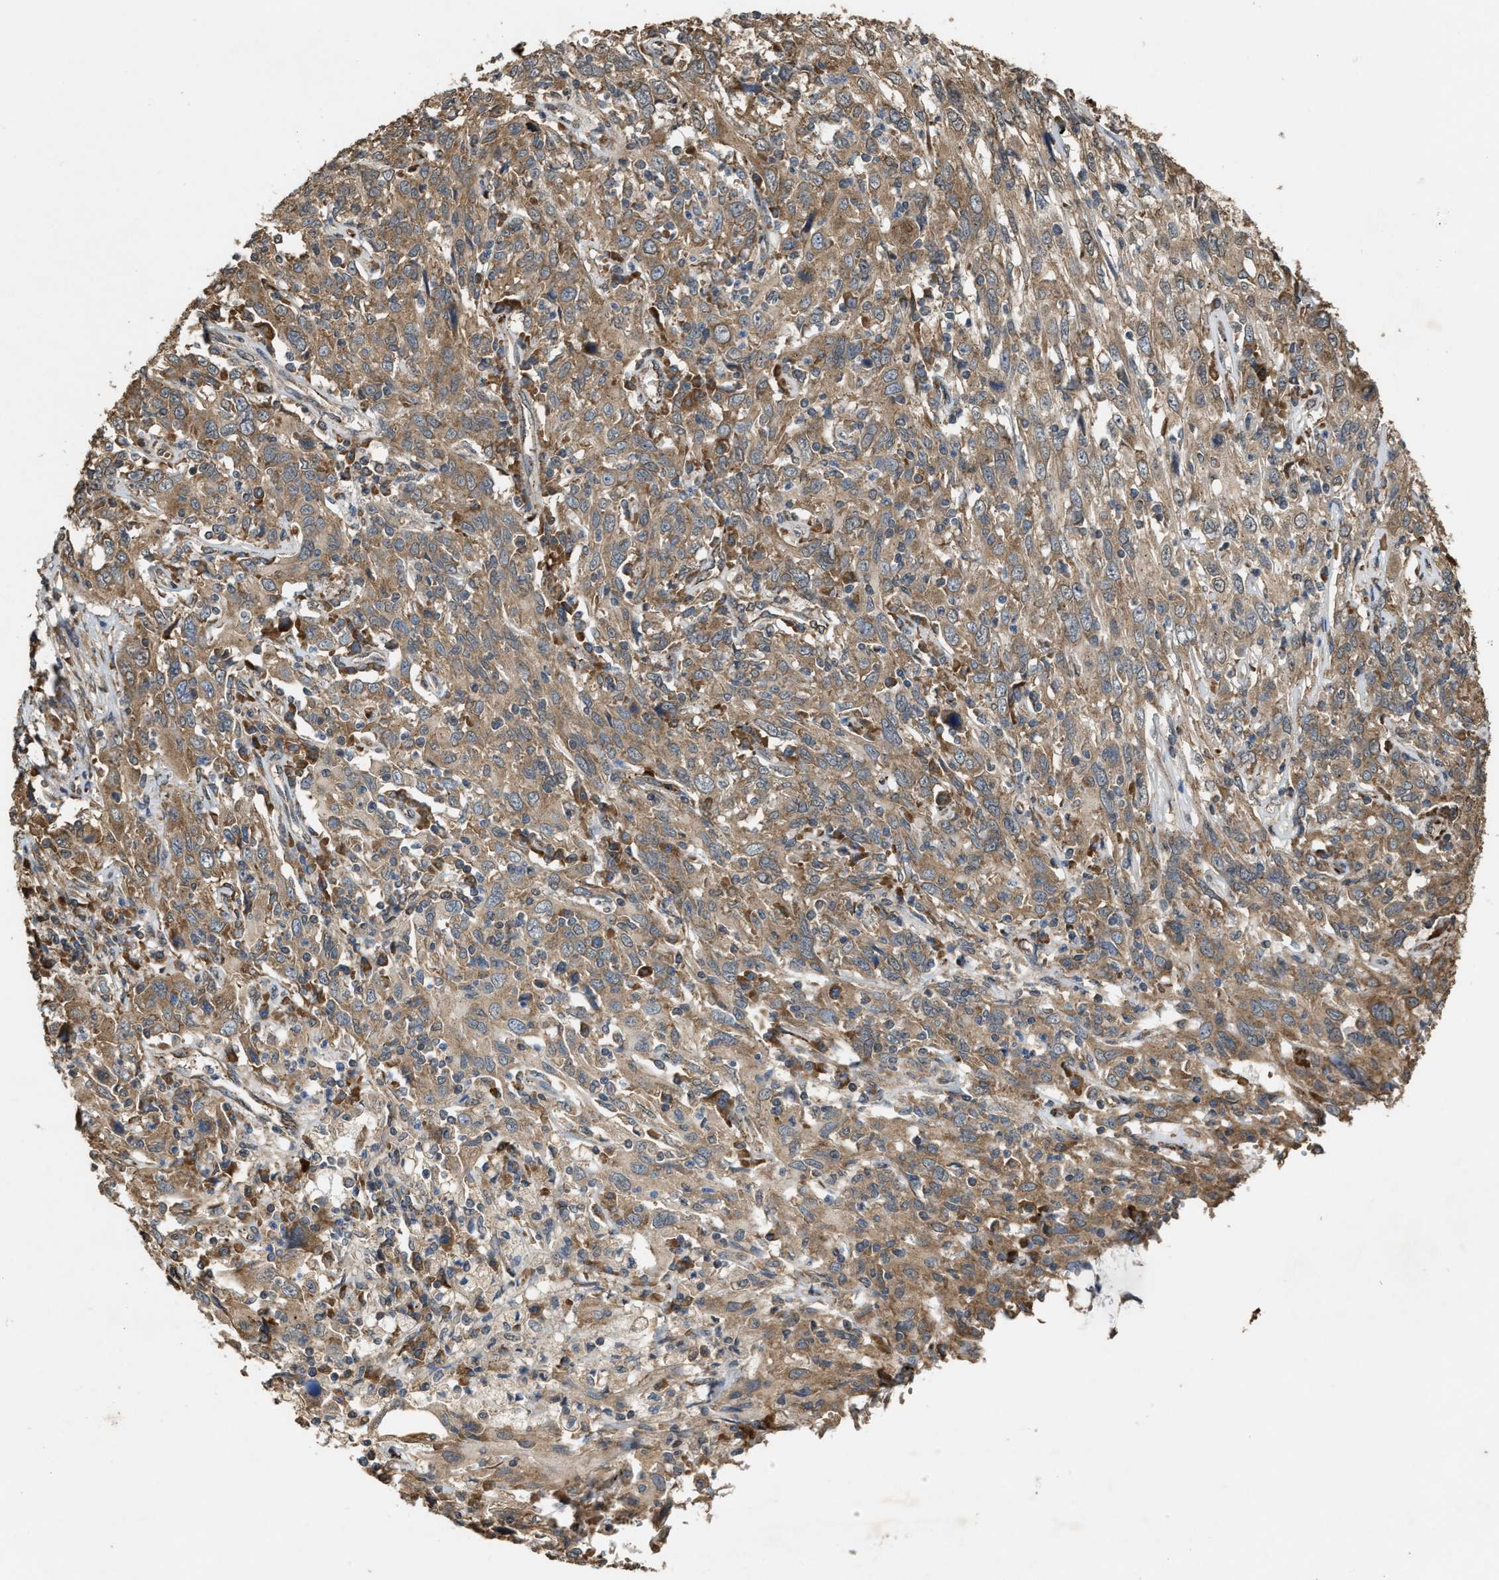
{"staining": {"intensity": "moderate", "quantity": ">75%", "location": "cytoplasmic/membranous"}, "tissue": "cervical cancer", "cell_type": "Tumor cells", "image_type": "cancer", "snomed": [{"axis": "morphology", "description": "Squamous cell carcinoma, NOS"}, {"axis": "topography", "description": "Cervix"}], "caption": "A photomicrograph of human squamous cell carcinoma (cervical) stained for a protein exhibits moderate cytoplasmic/membranous brown staining in tumor cells.", "gene": "ARHGEF5", "patient": {"sex": "female", "age": 46}}